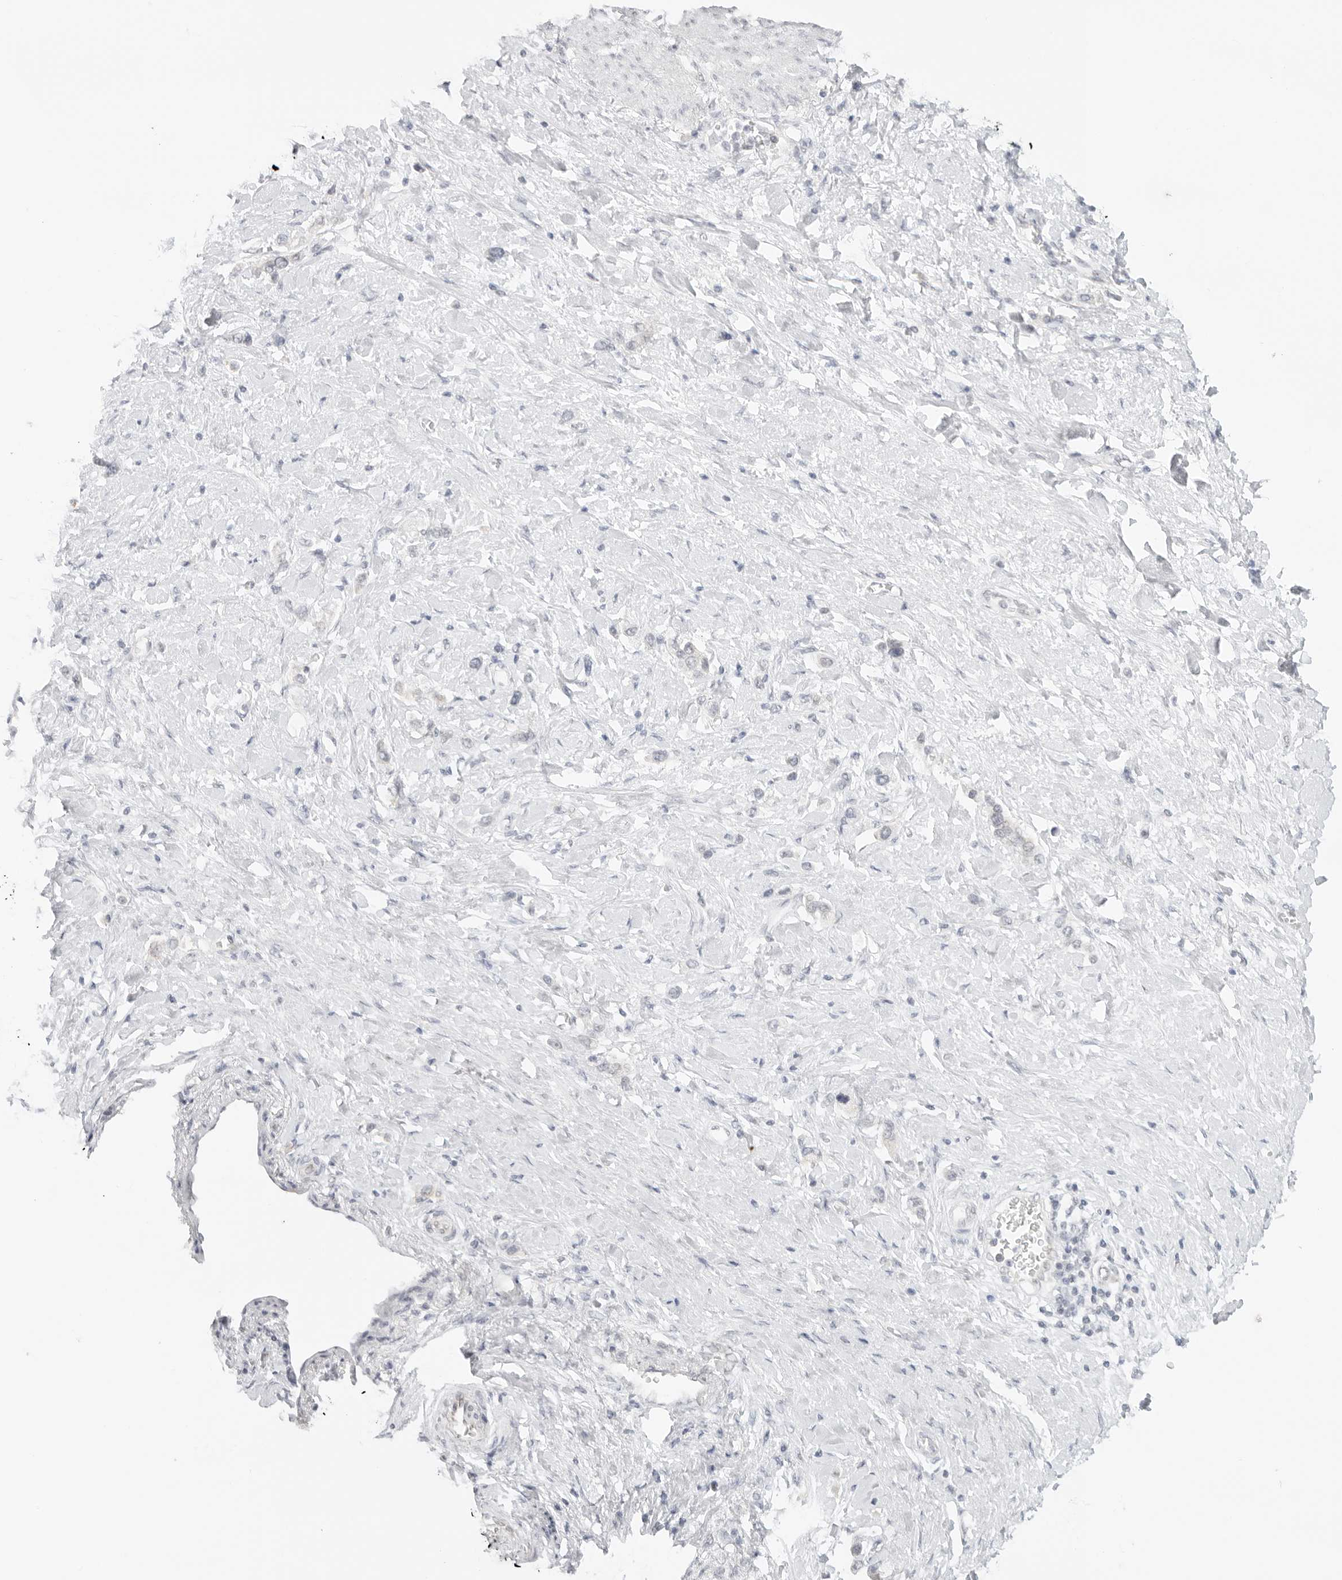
{"staining": {"intensity": "negative", "quantity": "none", "location": "none"}, "tissue": "stomach cancer", "cell_type": "Tumor cells", "image_type": "cancer", "snomed": [{"axis": "morphology", "description": "Adenocarcinoma, NOS"}, {"axis": "topography", "description": "Stomach"}], "caption": "Immunohistochemistry (IHC) photomicrograph of stomach adenocarcinoma stained for a protein (brown), which exhibits no staining in tumor cells.", "gene": "MED18", "patient": {"sex": "female", "age": 65}}